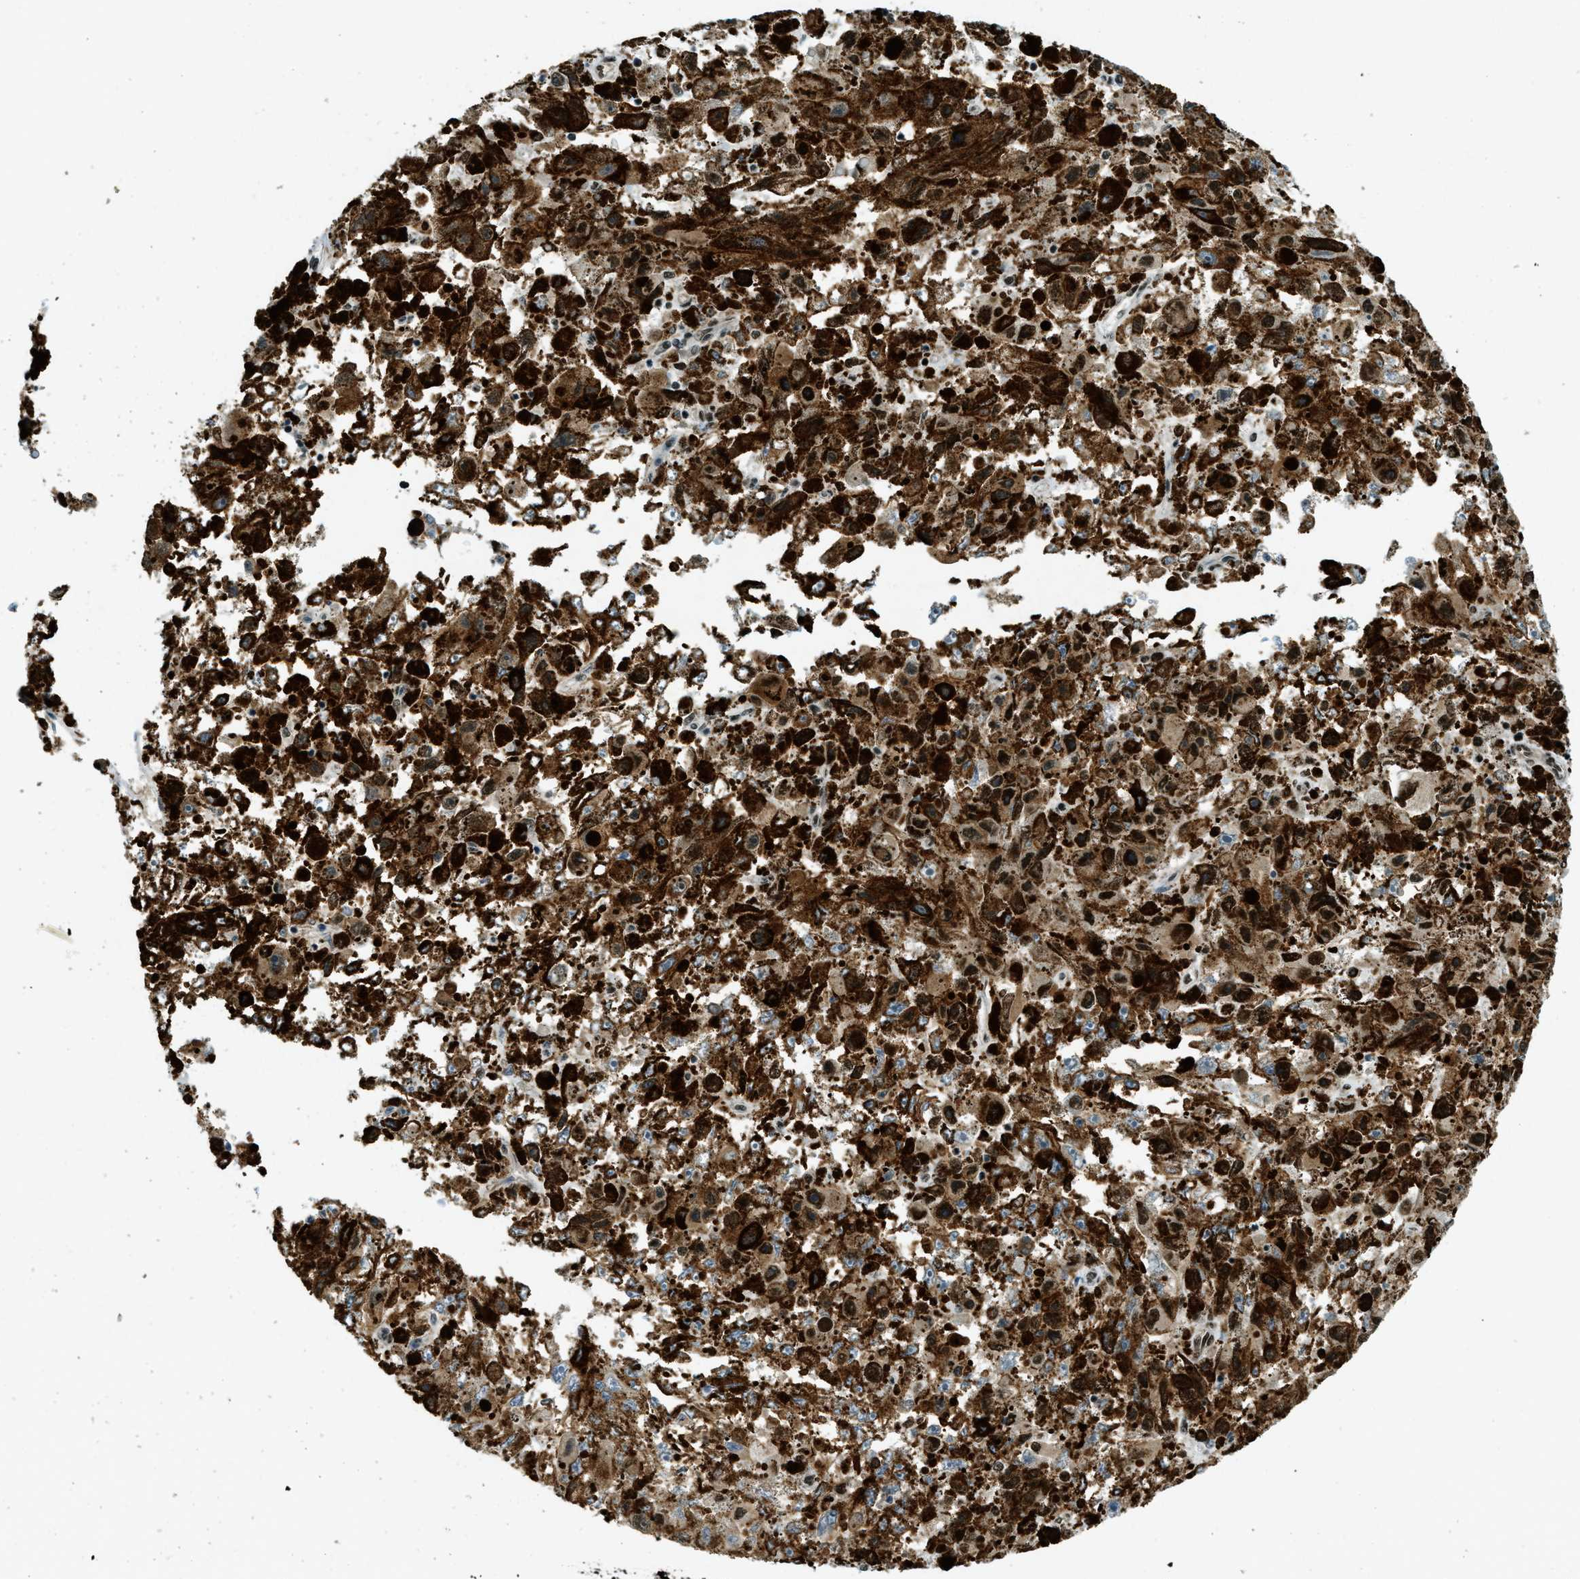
{"staining": {"intensity": "strong", "quantity": ">75%", "location": "nuclear"}, "tissue": "melanoma", "cell_type": "Tumor cells", "image_type": "cancer", "snomed": [{"axis": "morphology", "description": "Malignant melanoma, NOS"}, {"axis": "topography", "description": "Skin"}], "caption": "Immunohistochemical staining of human melanoma displays strong nuclear protein staining in approximately >75% of tumor cells.", "gene": "ZFR", "patient": {"sex": "female", "age": 104}}